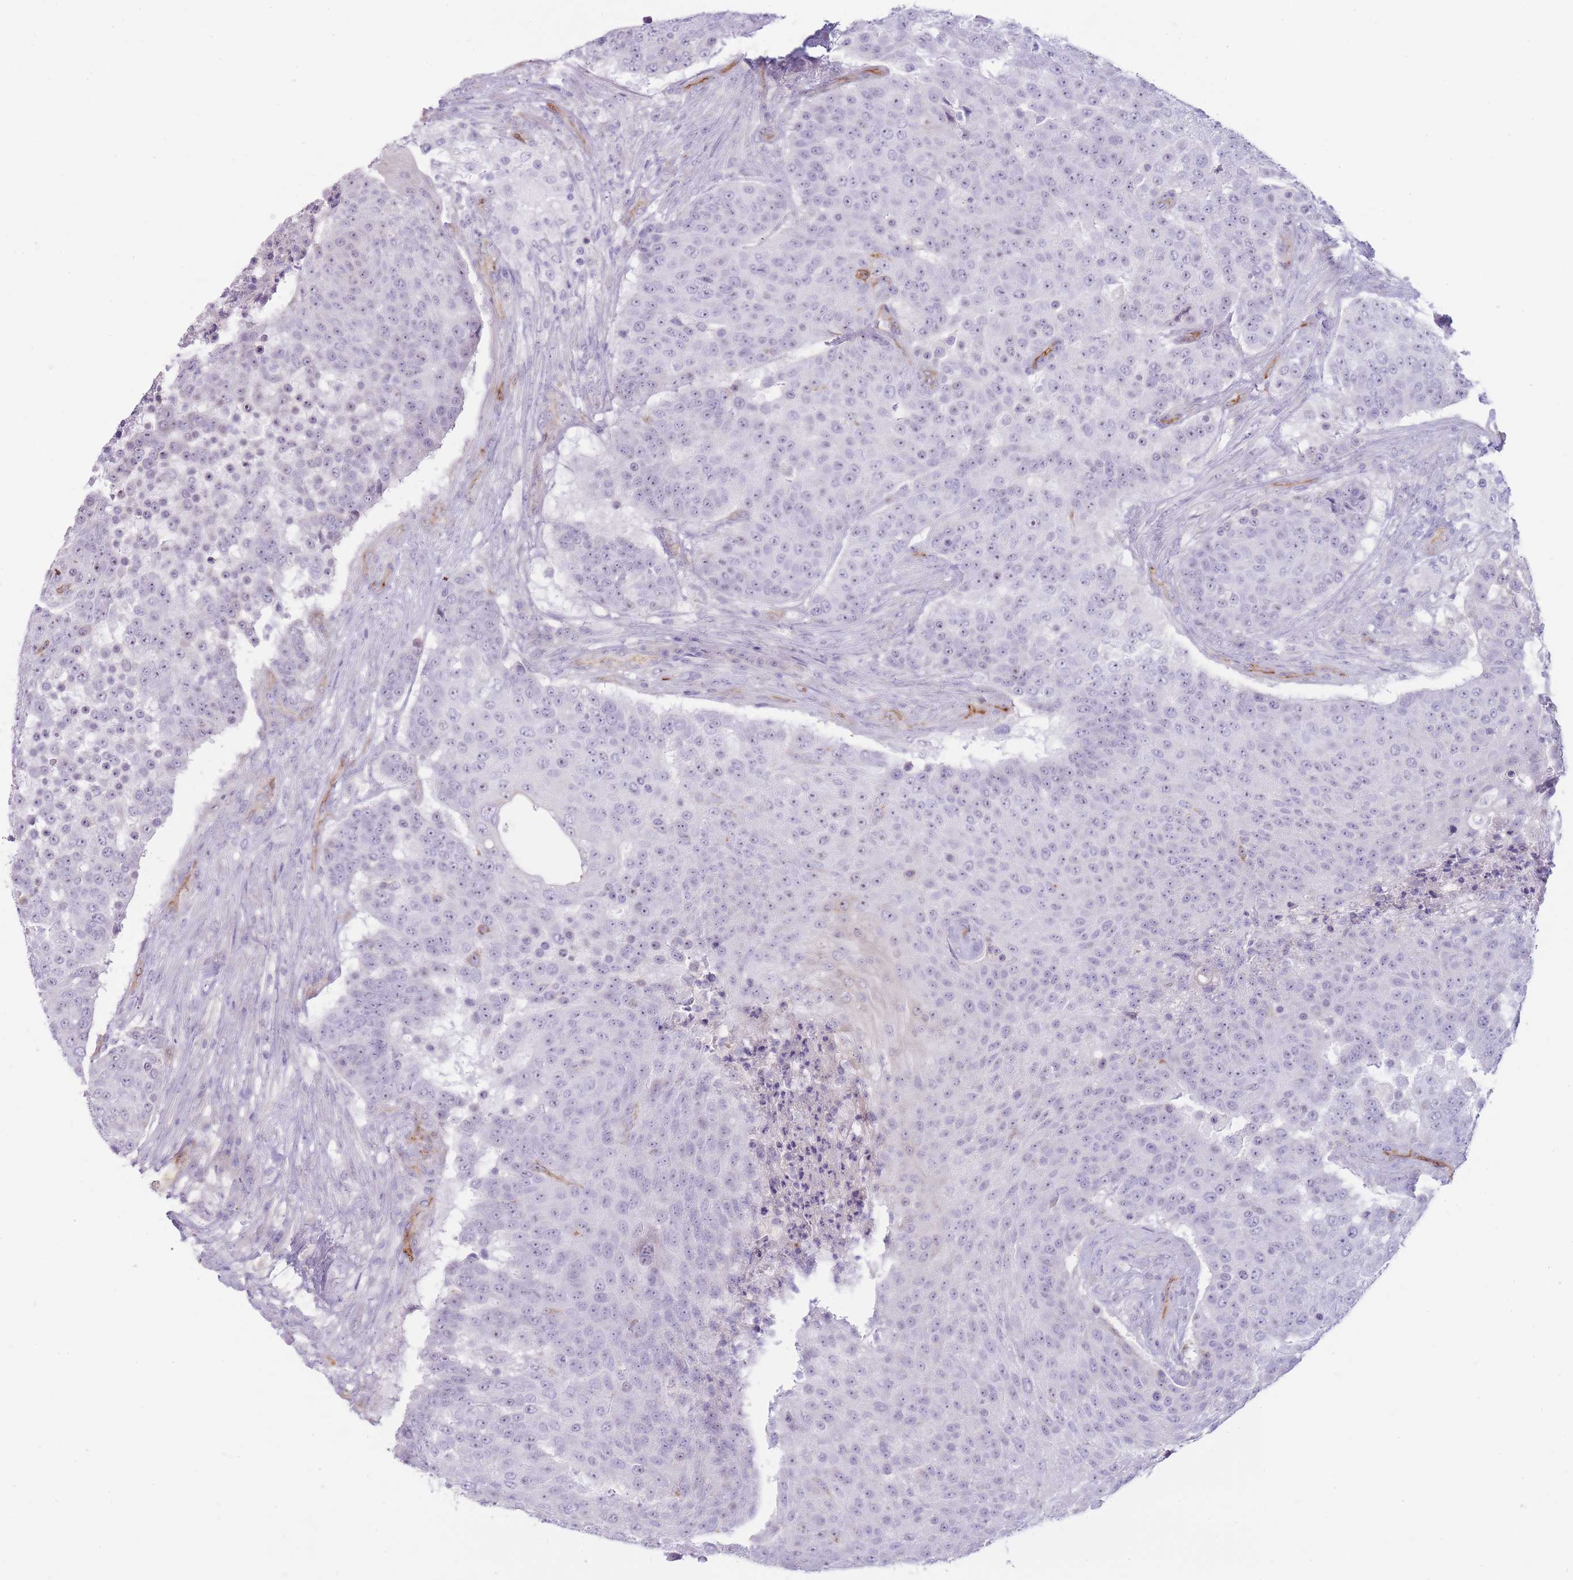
{"staining": {"intensity": "negative", "quantity": "none", "location": "none"}, "tissue": "urothelial cancer", "cell_type": "Tumor cells", "image_type": "cancer", "snomed": [{"axis": "morphology", "description": "Urothelial carcinoma, High grade"}, {"axis": "topography", "description": "Urinary bladder"}], "caption": "Tumor cells are negative for brown protein staining in urothelial cancer.", "gene": "UTP14A", "patient": {"sex": "female", "age": 63}}